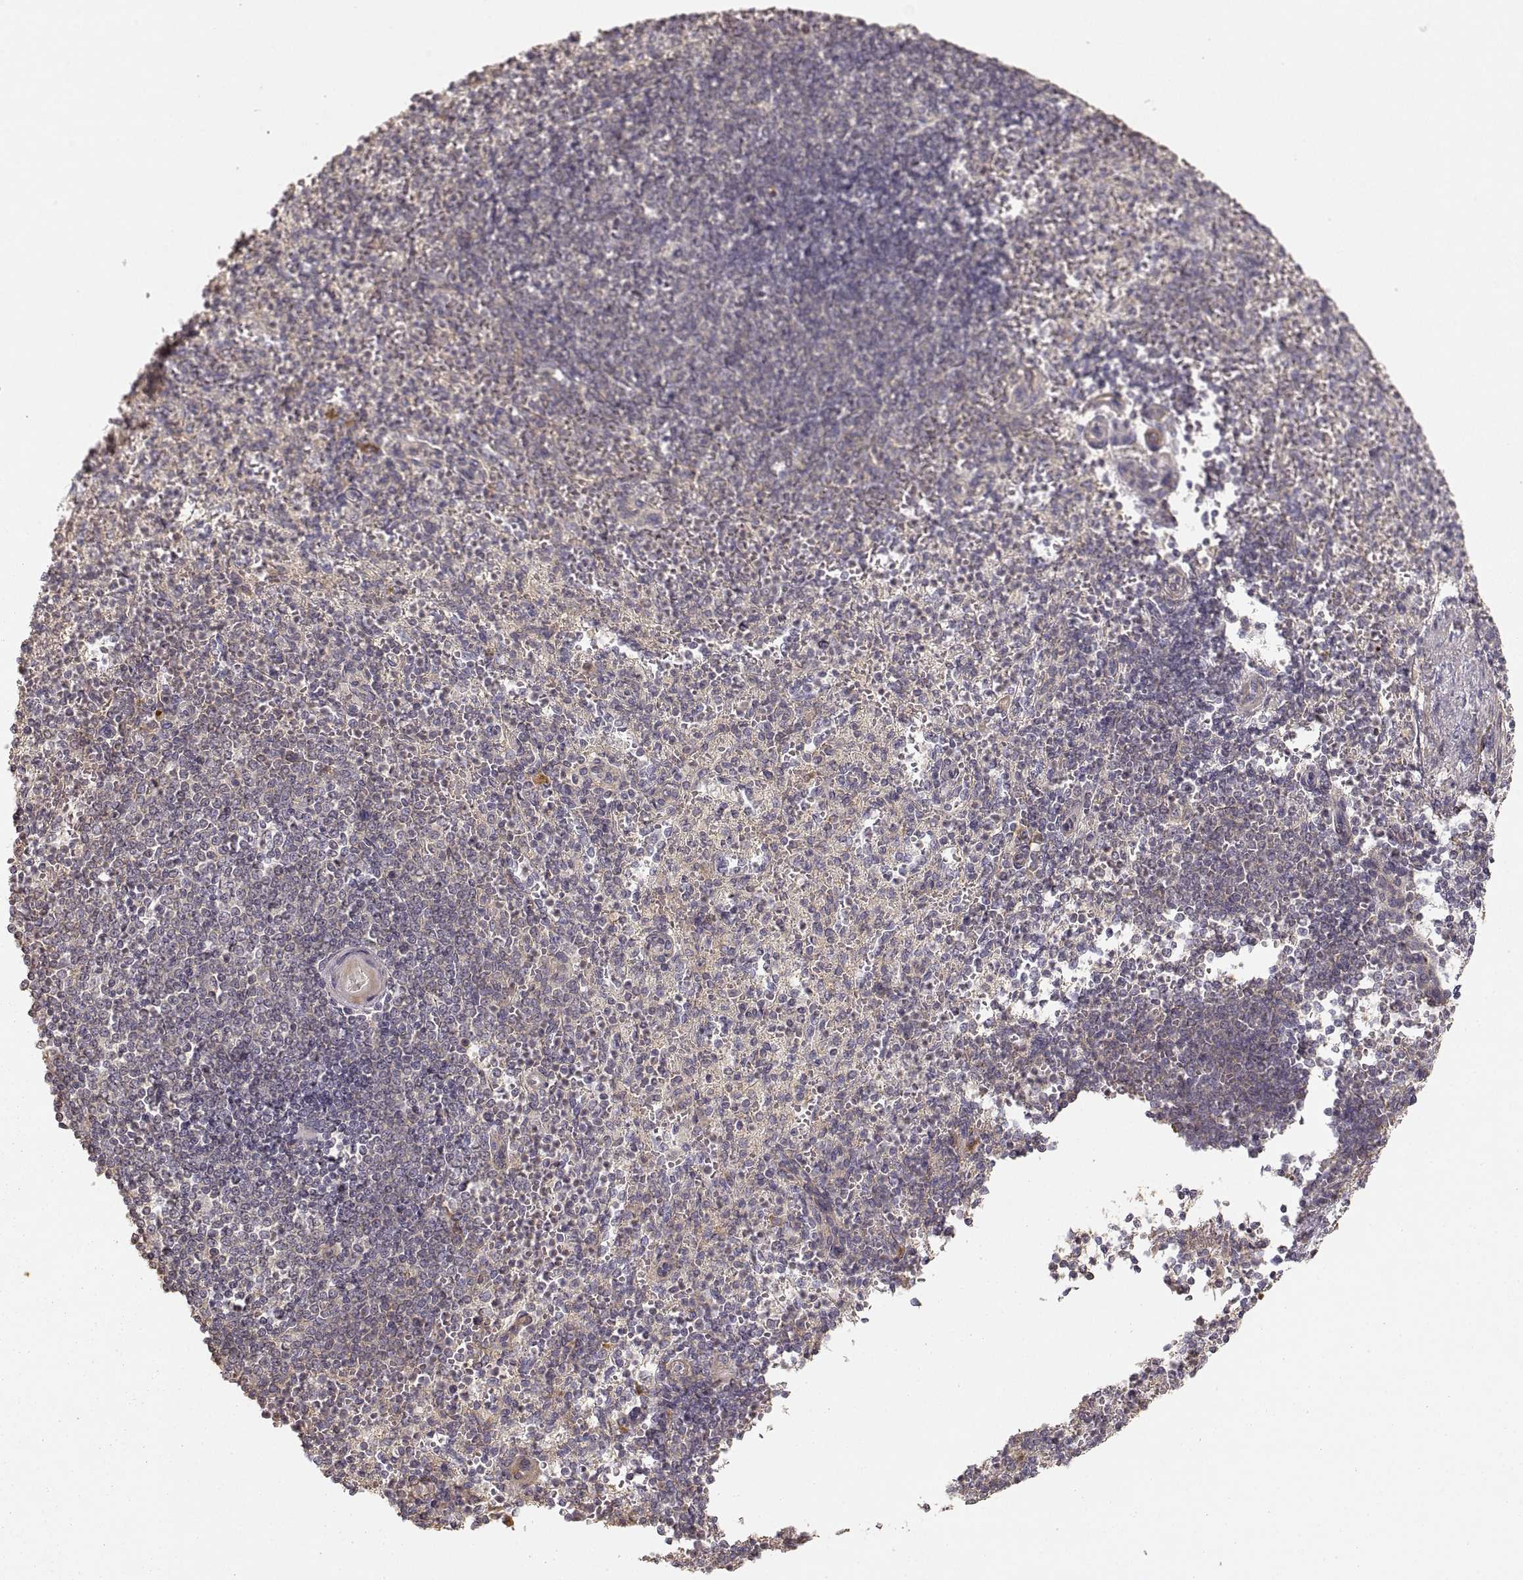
{"staining": {"intensity": "negative", "quantity": "none", "location": "none"}, "tissue": "spleen", "cell_type": "Cells in red pulp", "image_type": "normal", "snomed": [{"axis": "morphology", "description": "Normal tissue, NOS"}, {"axis": "topography", "description": "Spleen"}], "caption": "Immunohistochemical staining of normal human spleen shows no significant staining in cells in red pulp. Brightfield microscopy of immunohistochemistry (IHC) stained with DAB (brown) and hematoxylin (blue), captured at high magnification.", "gene": "LAMA4", "patient": {"sex": "female", "age": 74}}